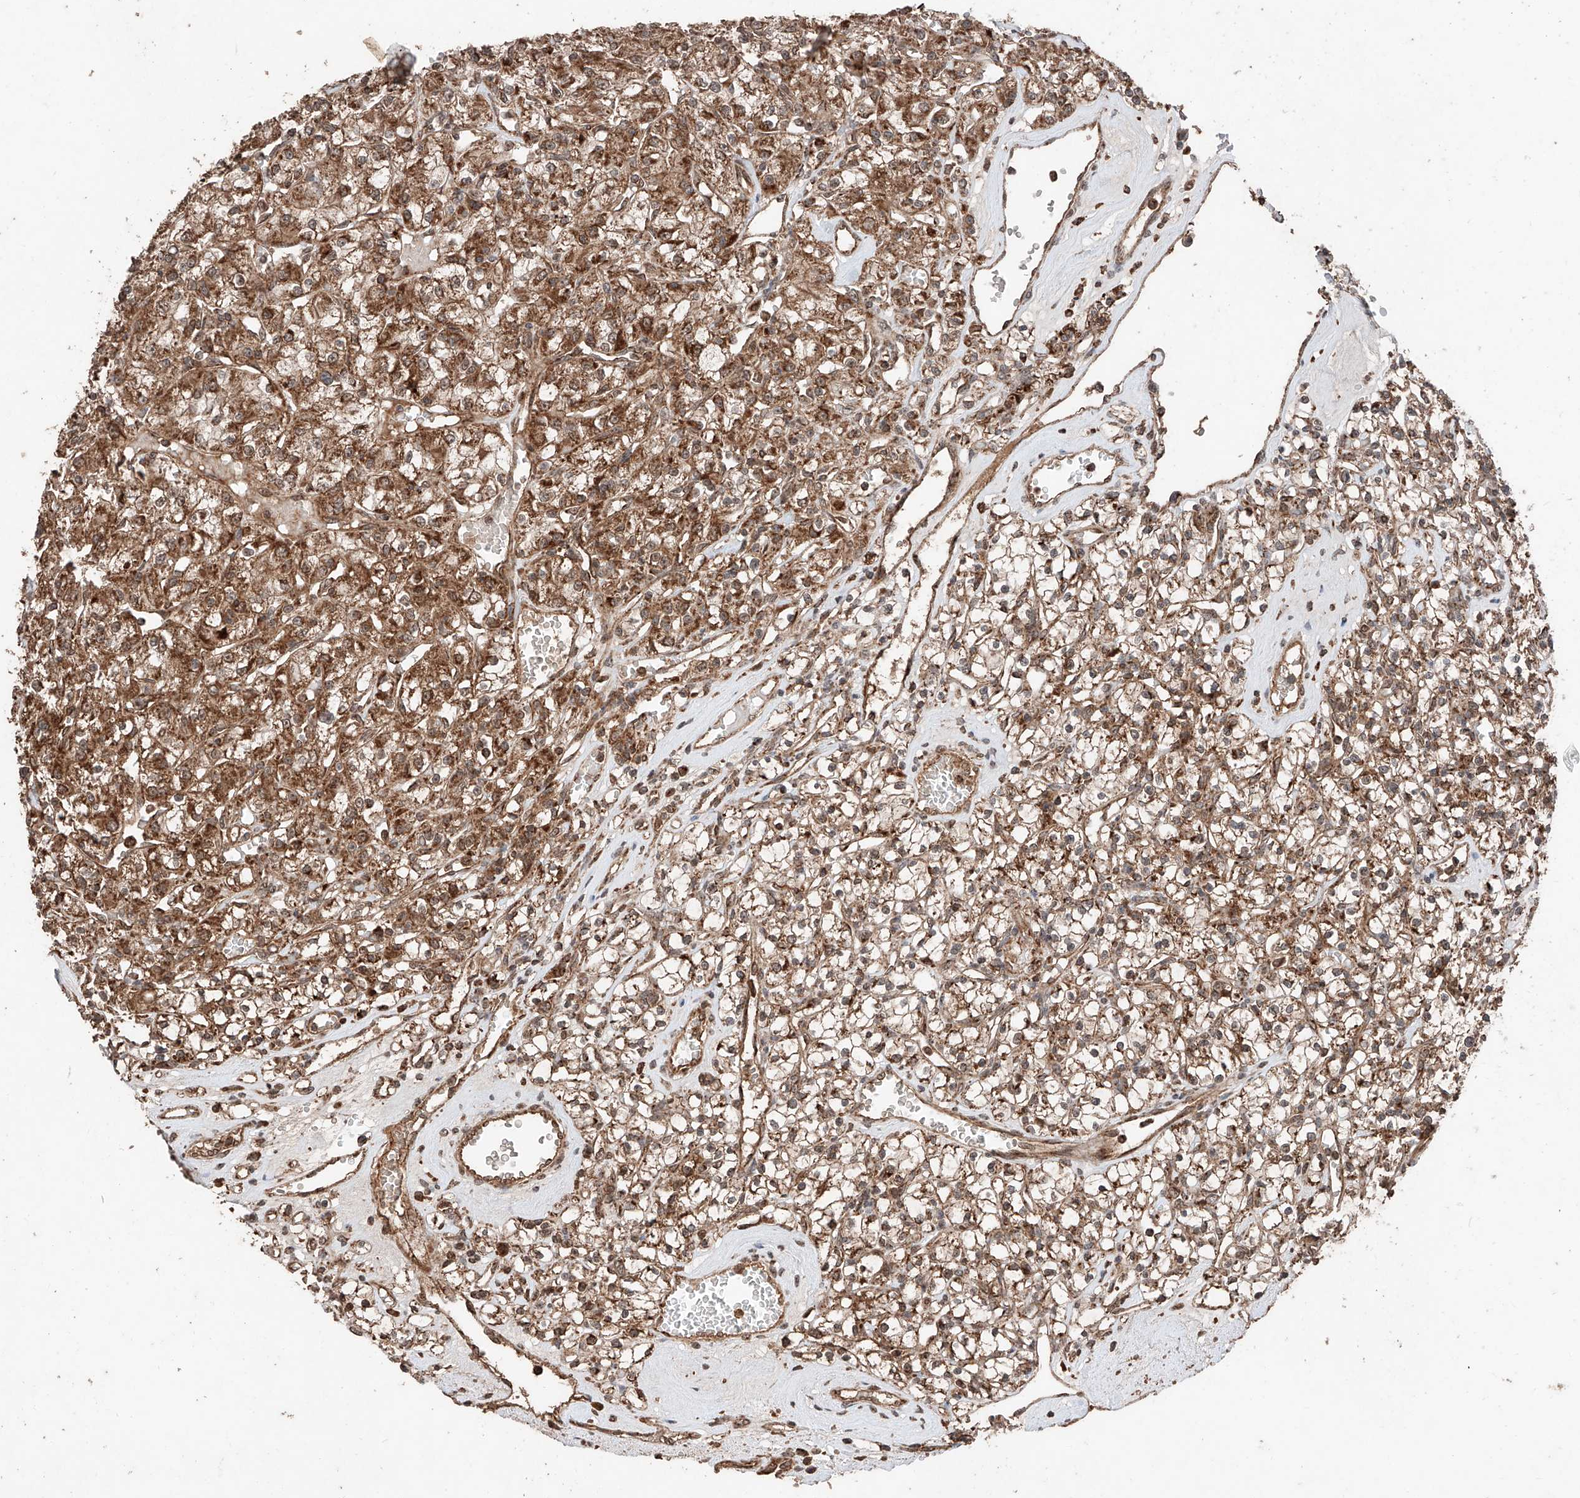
{"staining": {"intensity": "moderate", "quantity": ">75%", "location": "cytoplasmic/membranous"}, "tissue": "renal cancer", "cell_type": "Tumor cells", "image_type": "cancer", "snomed": [{"axis": "morphology", "description": "Adenocarcinoma, NOS"}, {"axis": "topography", "description": "Kidney"}], "caption": "Renal cancer stained with a protein marker demonstrates moderate staining in tumor cells.", "gene": "ZSCAN29", "patient": {"sex": "female", "age": 59}}